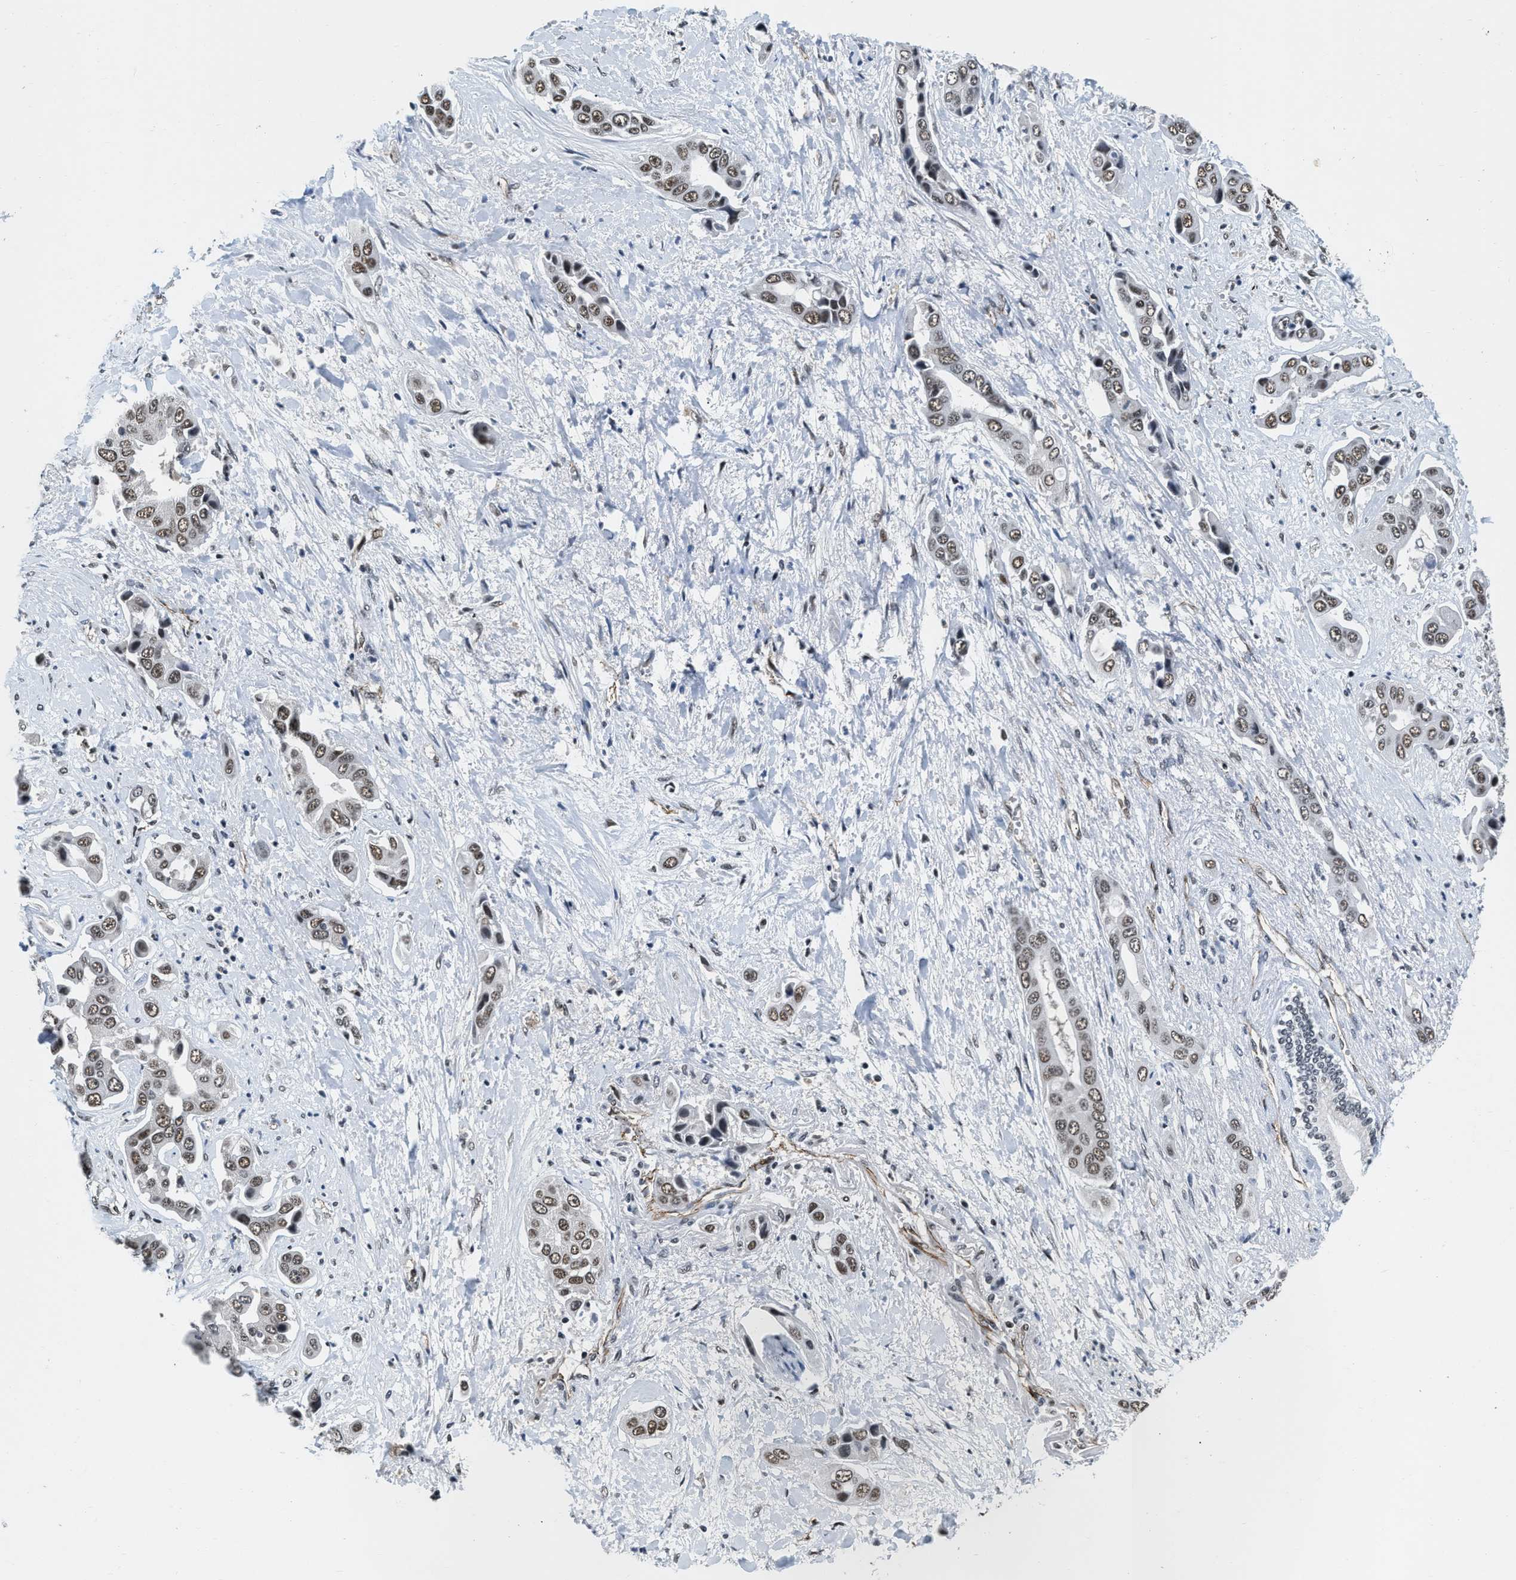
{"staining": {"intensity": "moderate", "quantity": ">75%", "location": "nuclear"}, "tissue": "liver cancer", "cell_type": "Tumor cells", "image_type": "cancer", "snomed": [{"axis": "morphology", "description": "Cholangiocarcinoma"}, {"axis": "topography", "description": "Liver"}], "caption": "Immunohistochemical staining of human cholangiocarcinoma (liver) reveals moderate nuclear protein positivity in approximately >75% of tumor cells.", "gene": "CCNE1", "patient": {"sex": "female", "age": 52}}